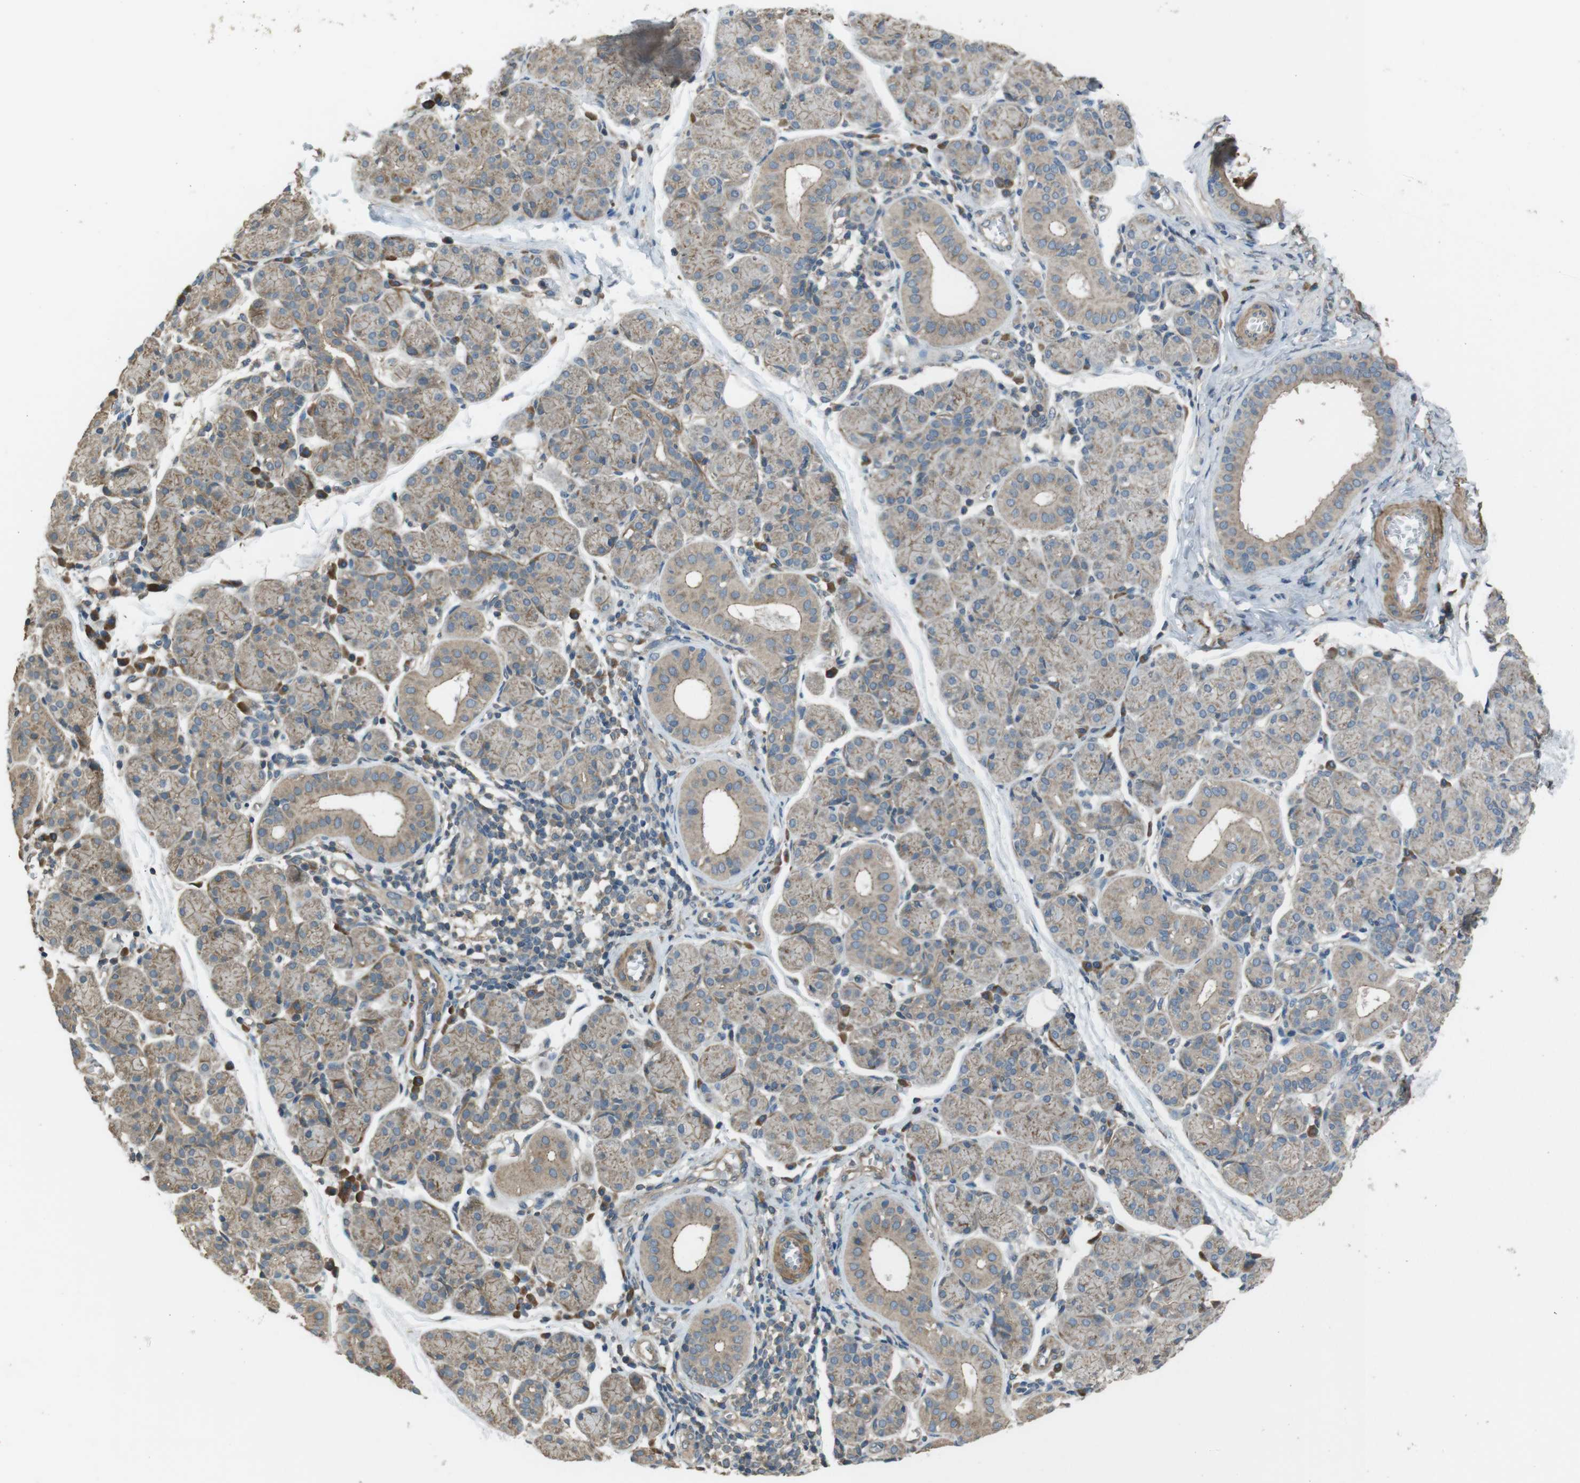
{"staining": {"intensity": "weak", "quantity": "25%-75%", "location": "cytoplasmic/membranous"}, "tissue": "salivary gland", "cell_type": "Glandular cells", "image_type": "normal", "snomed": [{"axis": "morphology", "description": "Normal tissue, NOS"}, {"axis": "morphology", "description": "Inflammation, NOS"}, {"axis": "topography", "description": "Lymph node"}, {"axis": "topography", "description": "Salivary gland"}], "caption": "Brown immunohistochemical staining in unremarkable human salivary gland demonstrates weak cytoplasmic/membranous expression in about 25%-75% of glandular cells. The protein is shown in brown color, while the nuclei are stained blue.", "gene": "FUT2", "patient": {"sex": "male", "age": 3}}